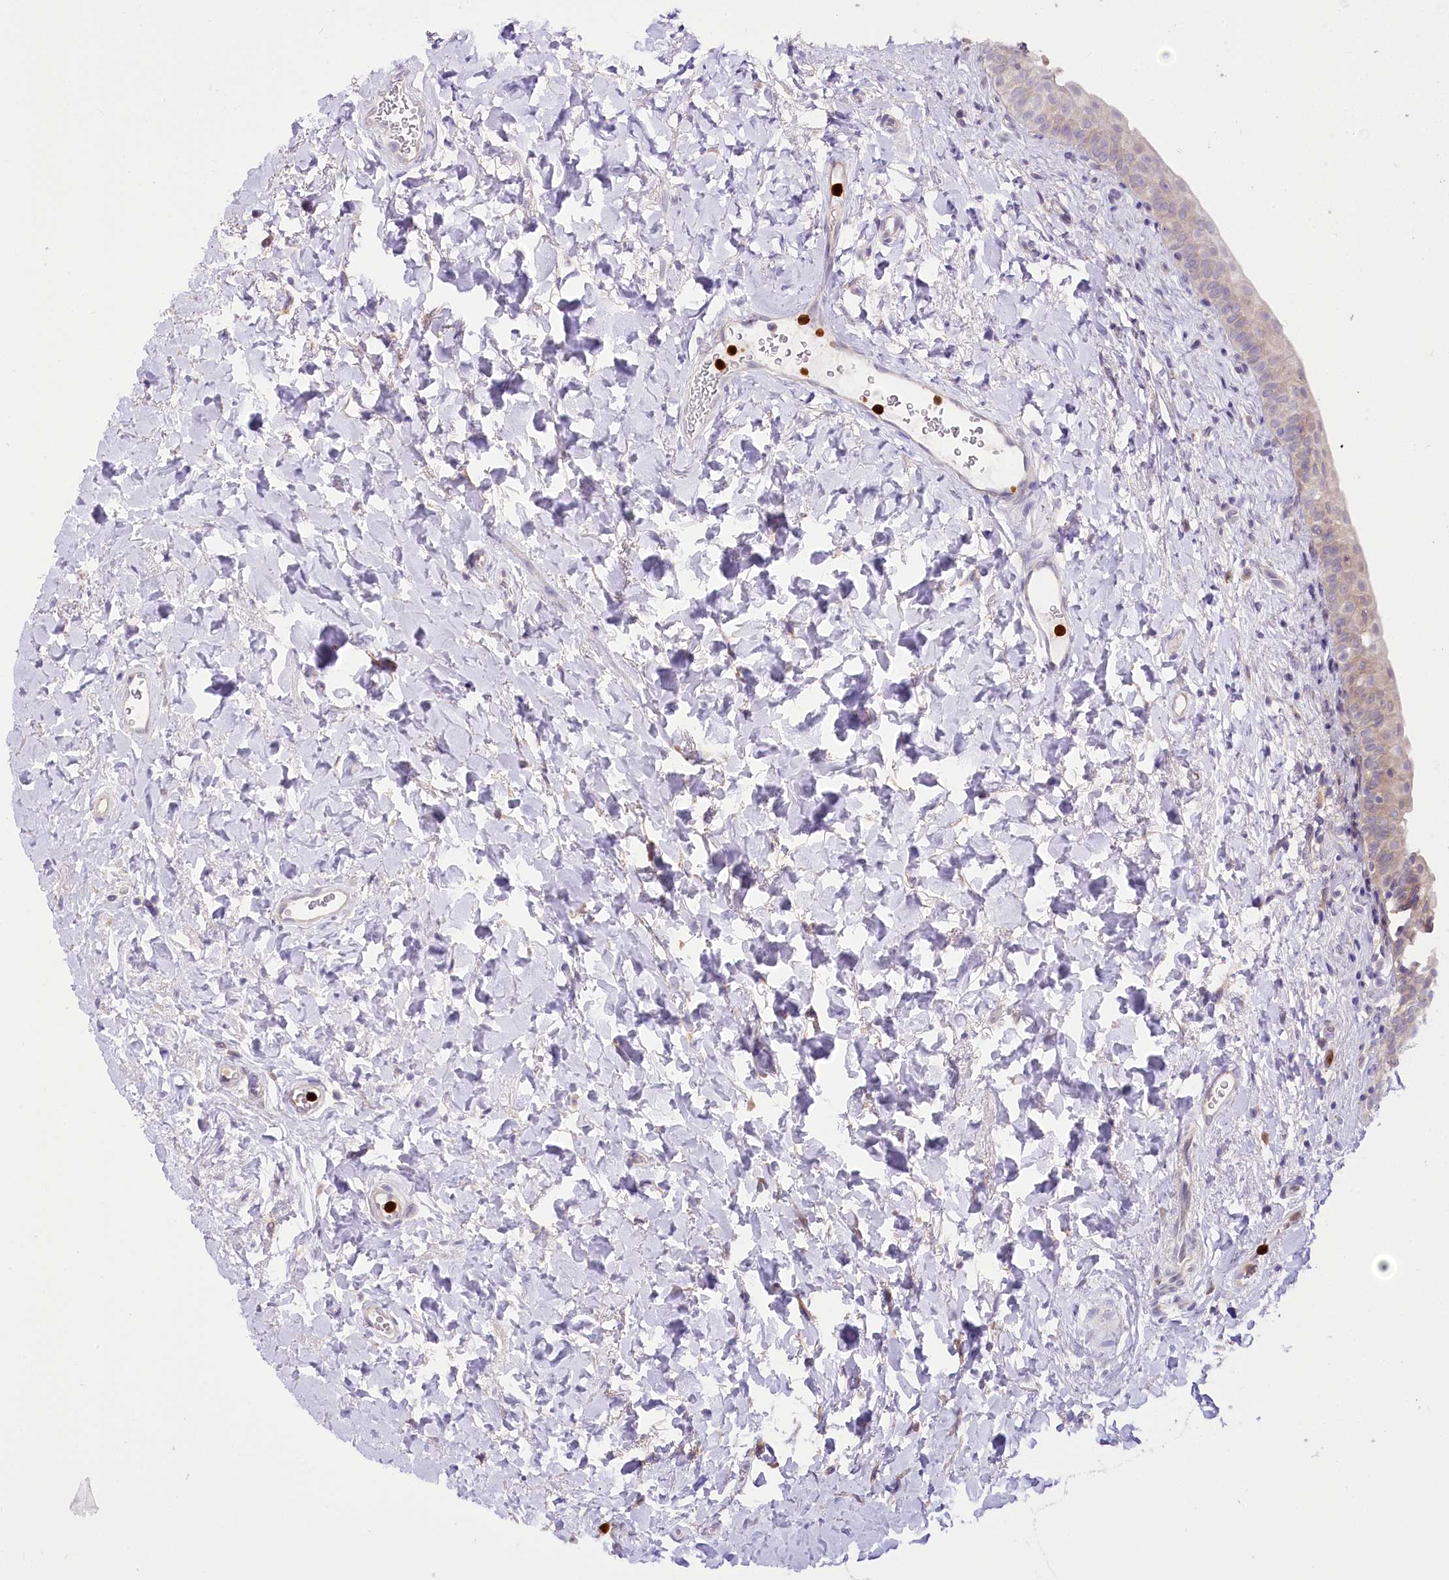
{"staining": {"intensity": "weak", "quantity": "<25%", "location": "cytoplasmic/membranous"}, "tissue": "urinary bladder", "cell_type": "Urothelial cells", "image_type": "normal", "snomed": [{"axis": "morphology", "description": "Normal tissue, NOS"}, {"axis": "topography", "description": "Urinary bladder"}], "caption": "Immunohistochemistry photomicrograph of benign urinary bladder: human urinary bladder stained with DAB exhibits no significant protein expression in urothelial cells.", "gene": "DPYD", "patient": {"sex": "male", "age": 83}}